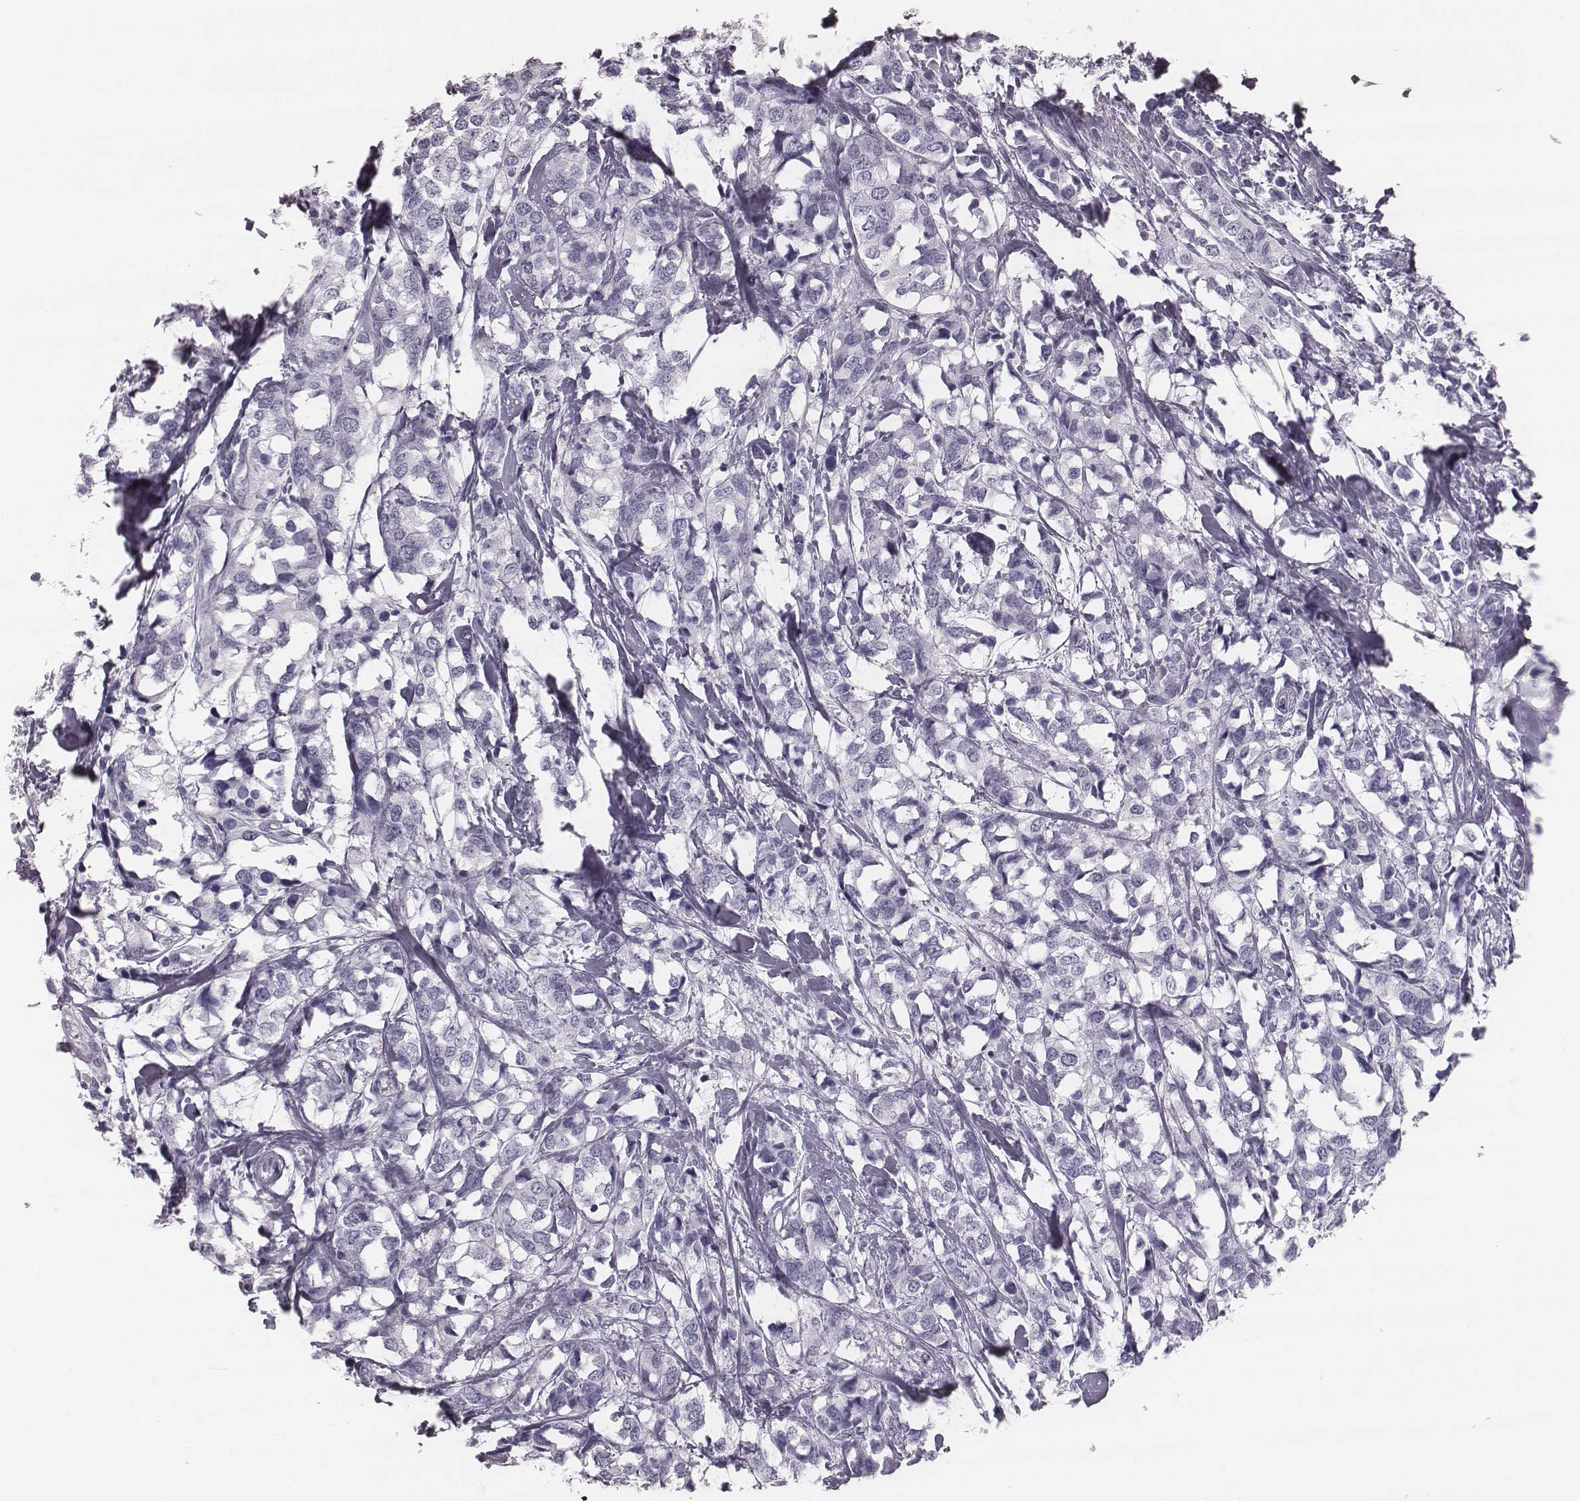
{"staining": {"intensity": "negative", "quantity": "none", "location": "none"}, "tissue": "breast cancer", "cell_type": "Tumor cells", "image_type": "cancer", "snomed": [{"axis": "morphology", "description": "Lobular carcinoma"}, {"axis": "topography", "description": "Breast"}], "caption": "The immunohistochemistry (IHC) histopathology image has no significant positivity in tumor cells of lobular carcinoma (breast) tissue.", "gene": "KRT74", "patient": {"sex": "female", "age": 59}}